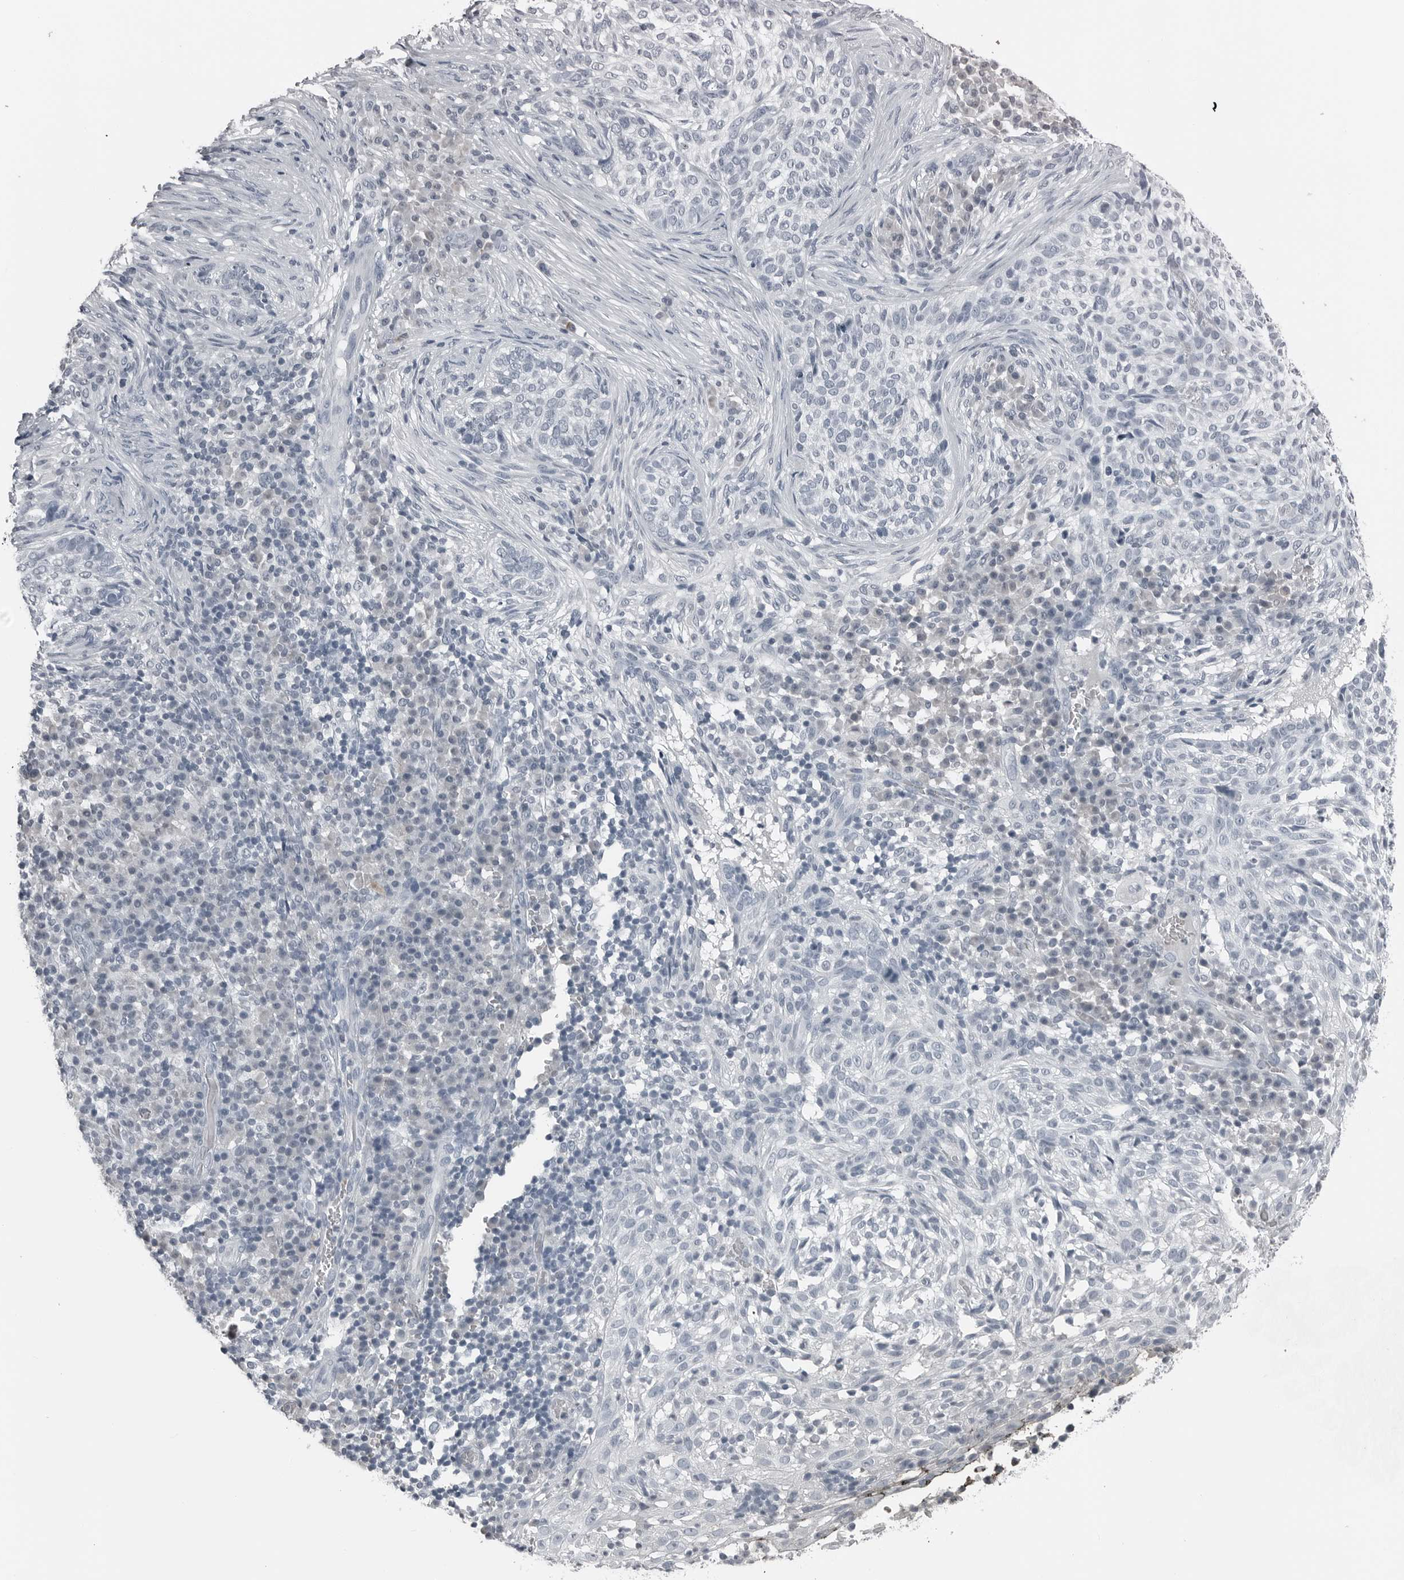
{"staining": {"intensity": "negative", "quantity": "none", "location": "none"}, "tissue": "skin cancer", "cell_type": "Tumor cells", "image_type": "cancer", "snomed": [{"axis": "morphology", "description": "Basal cell carcinoma"}, {"axis": "topography", "description": "Skin"}], "caption": "Immunohistochemical staining of human skin basal cell carcinoma displays no significant positivity in tumor cells.", "gene": "SPINK1", "patient": {"sex": "female", "age": 64}}